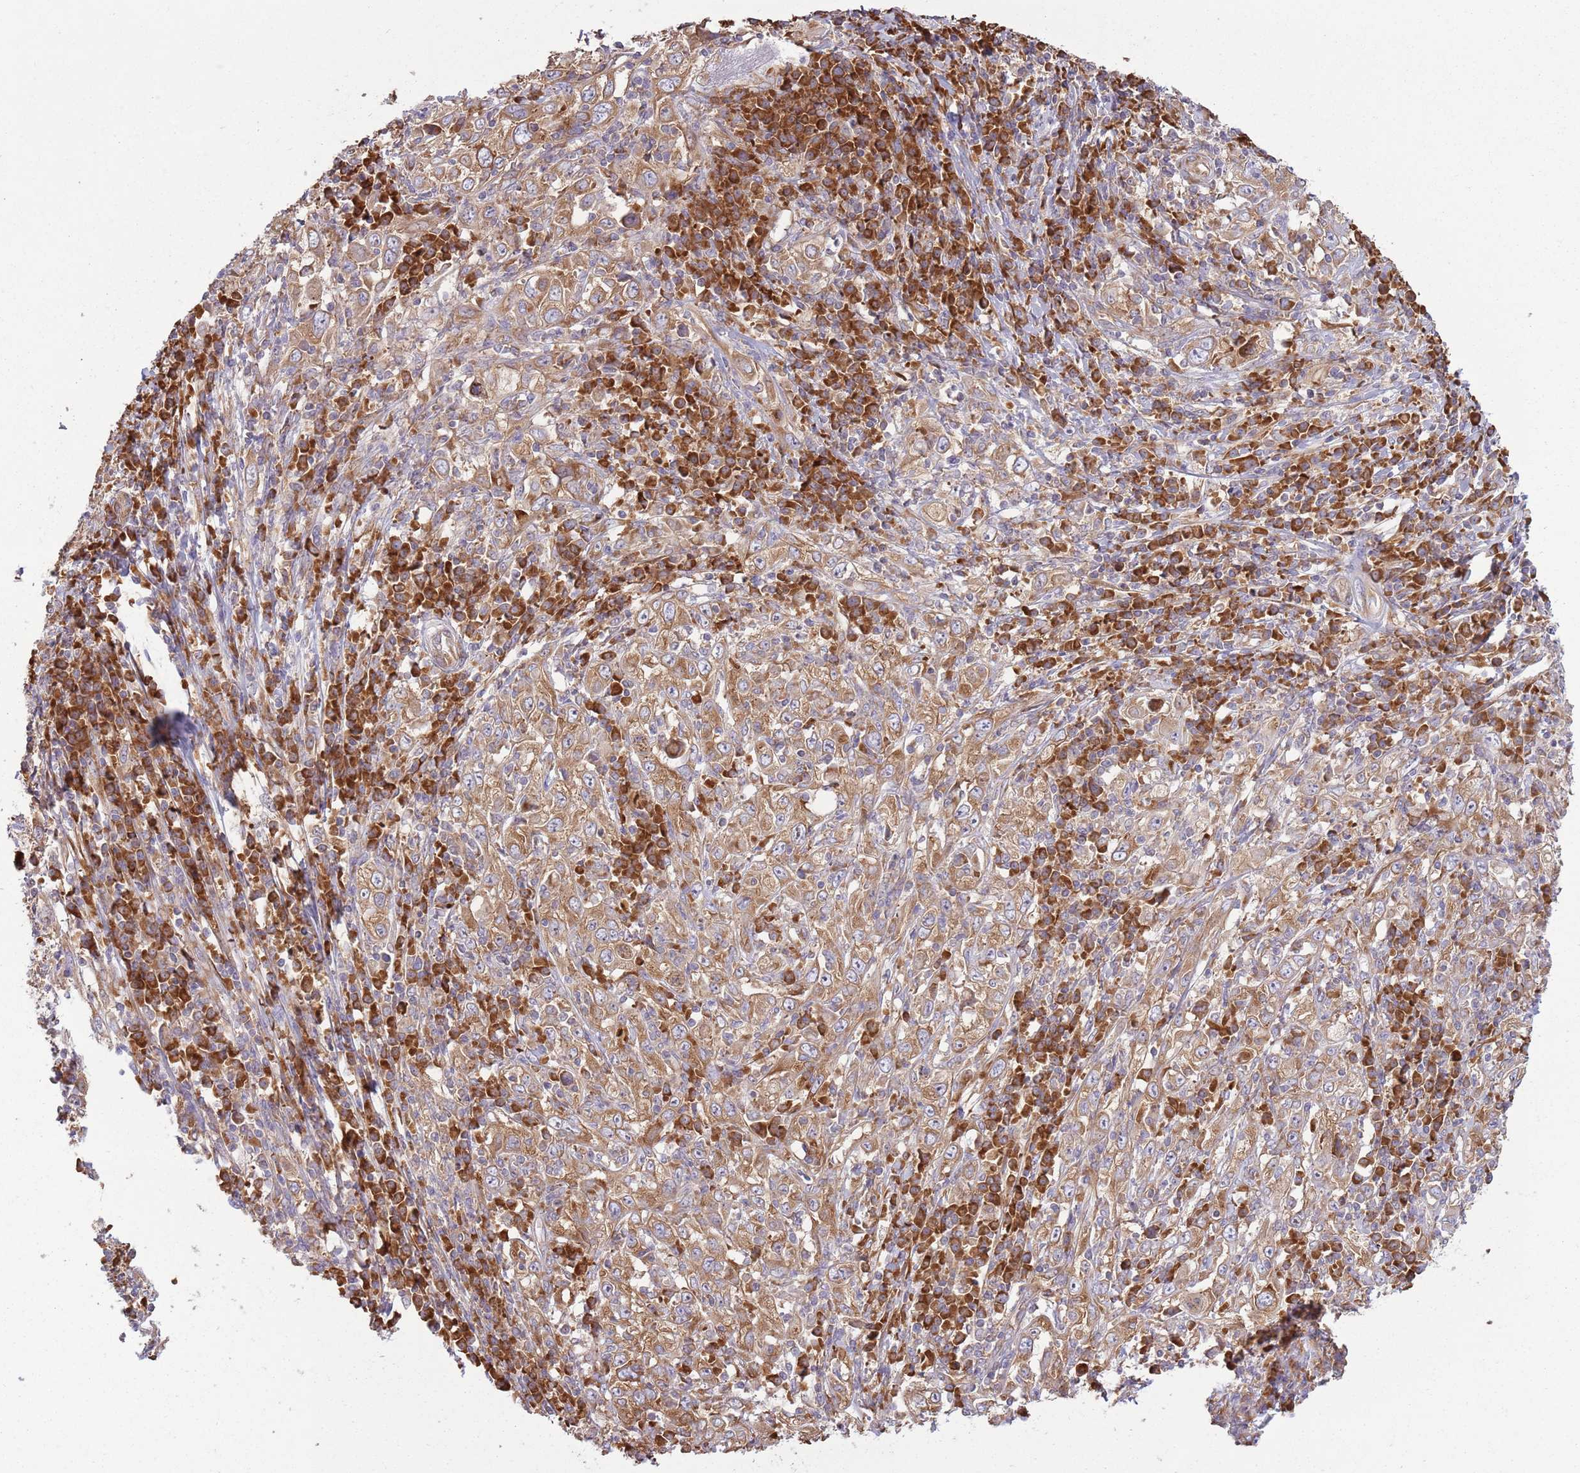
{"staining": {"intensity": "moderate", "quantity": ">75%", "location": "cytoplasmic/membranous"}, "tissue": "cervical cancer", "cell_type": "Tumor cells", "image_type": "cancer", "snomed": [{"axis": "morphology", "description": "Squamous cell carcinoma, NOS"}, {"axis": "topography", "description": "Cervix"}], "caption": "Immunohistochemistry of human cervical cancer (squamous cell carcinoma) exhibits medium levels of moderate cytoplasmic/membranous positivity in approximately >75% of tumor cells. The staining is performed using DAB (3,3'-diaminobenzidine) brown chromogen to label protein expression. The nuclei are counter-stained blue using hematoxylin.", "gene": "RPL17-C18orf32", "patient": {"sex": "female", "age": 46}}